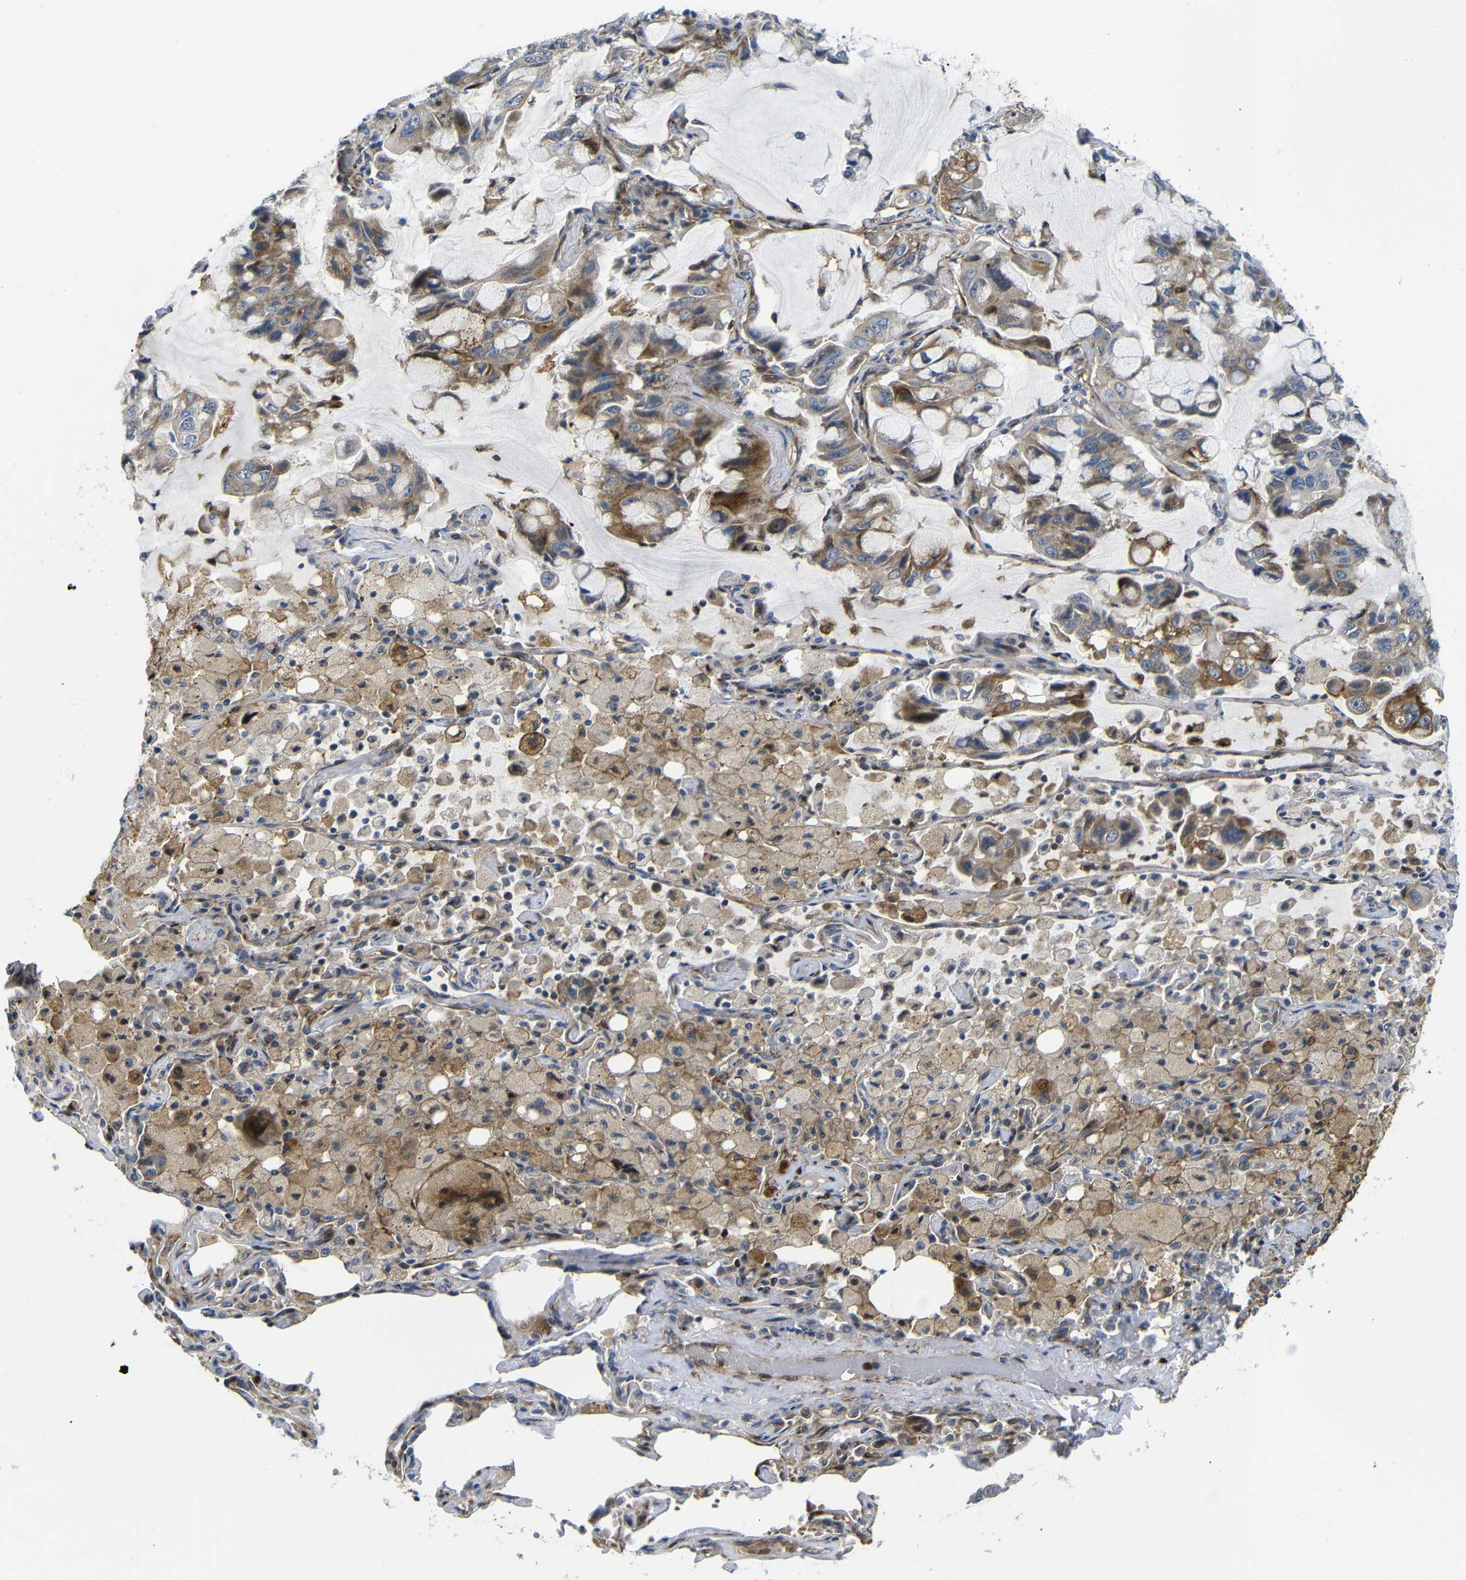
{"staining": {"intensity": "moderate", "quantity": ">75%", "location": "cytoplasmic/membranous"}, "tissue": "lung cancer", "cell_type": "Tumor cells", "image_type": "cancer", "snomed": [{"axis": "morphology", "description": "Adenocarcinoma, NOS"}, {"axis": "topography", "description": "Lung"}], "caption": "Human adenocarcinoma (lung) stained with a protein marker reveals moderate staining in tumor cells.", "gene": "PARP14", "patient": {"sex": "male", "age": 64}}